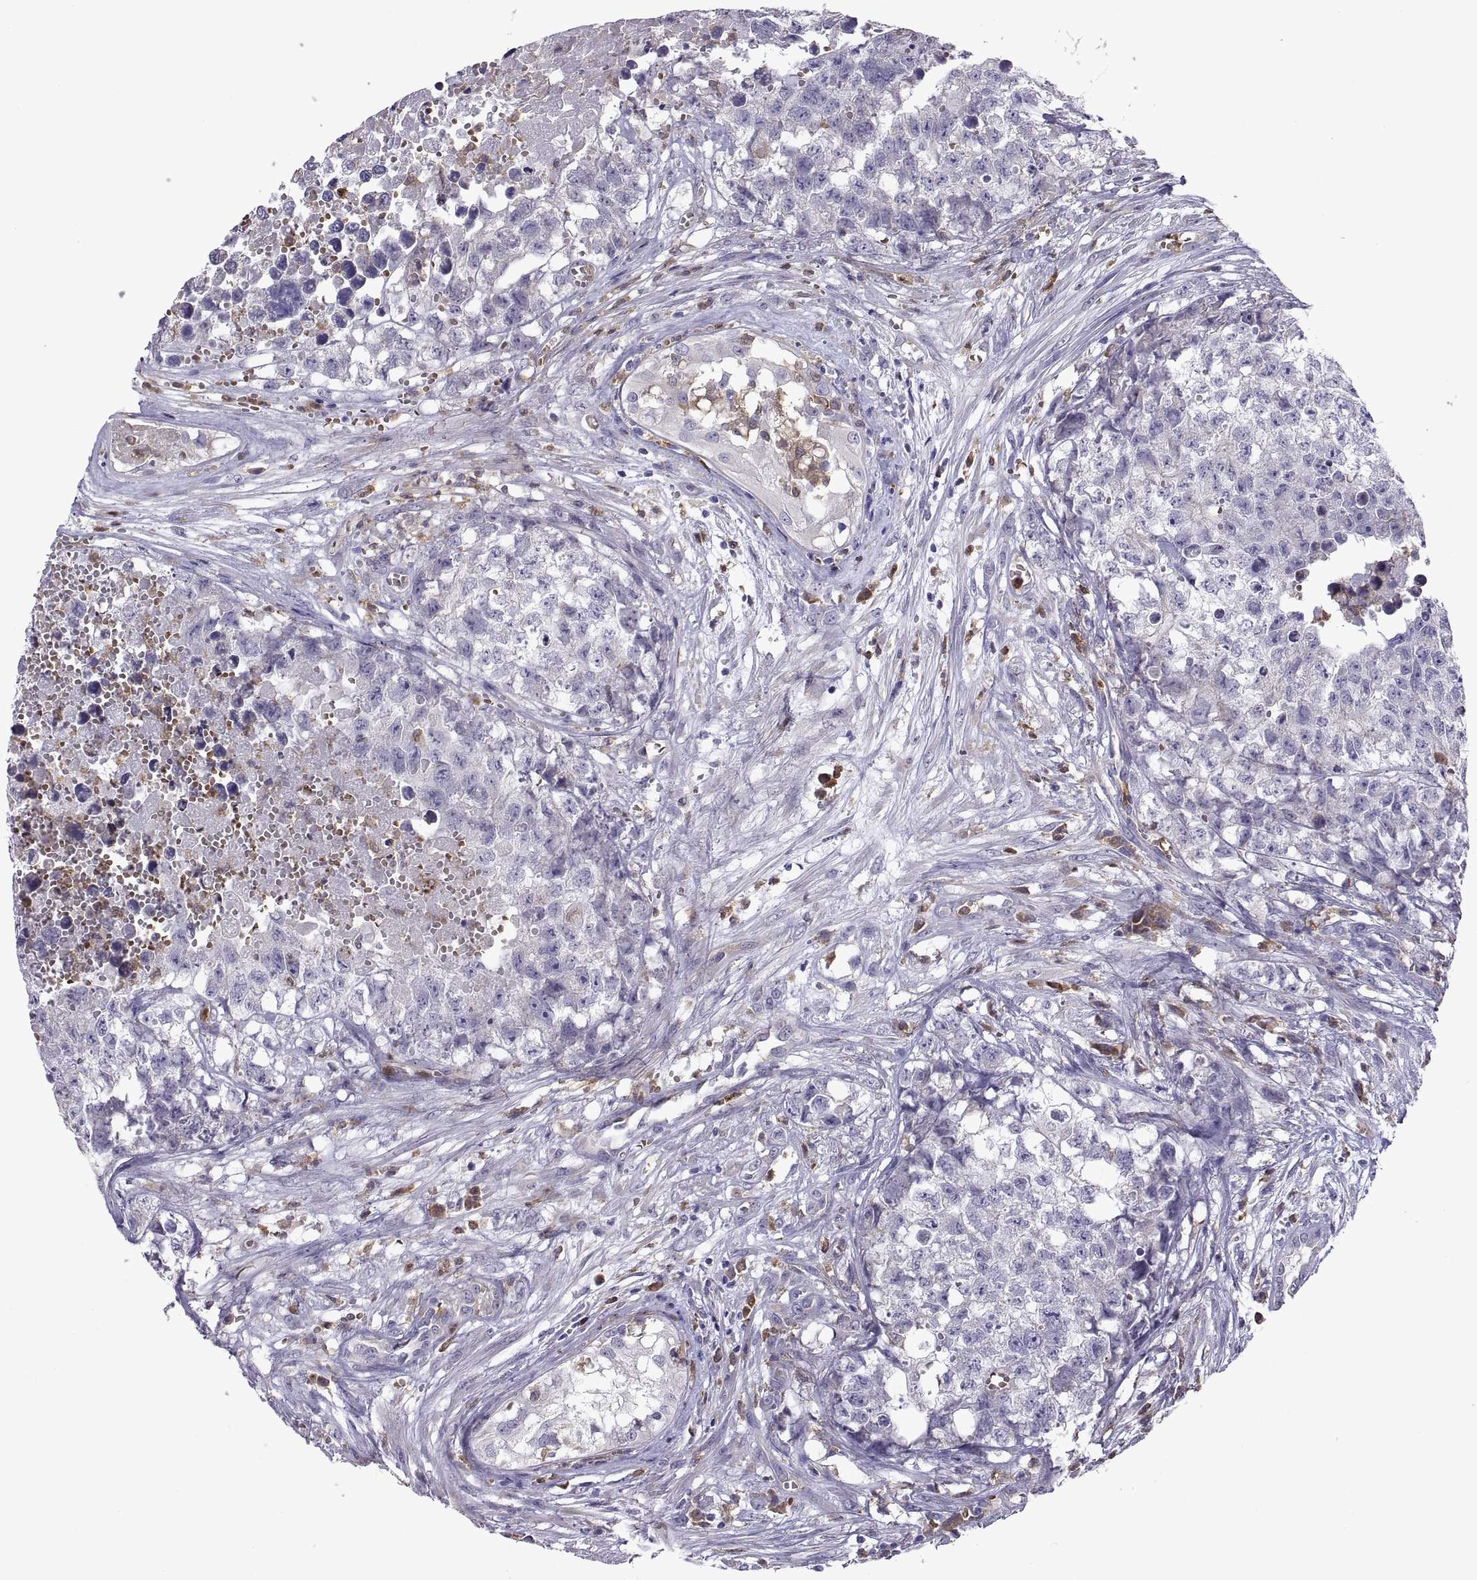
{"staining": {"intensity": "negative", "quantity": "none", "location": "none"}, "tissue": "testis cancer", "cell_type": "Tumor cells", "image_type": "cancer", "snomed": [{"axis": "morphology", "description": "Seminoma, NOS"}, {"axis": "morphology", "description": "Carcinoma, Embryonal, NOS"}, {"axis": "topography", "description": "Testis"}], "caption": "DAB (3,3'-diaminobenzidine) immunohistochemical staining of embryonal carcinoma (testis) exhibits no significant staining in tumor cells.", "gene": "DOK3", "patient": {"sex": "male", "age": 22}}